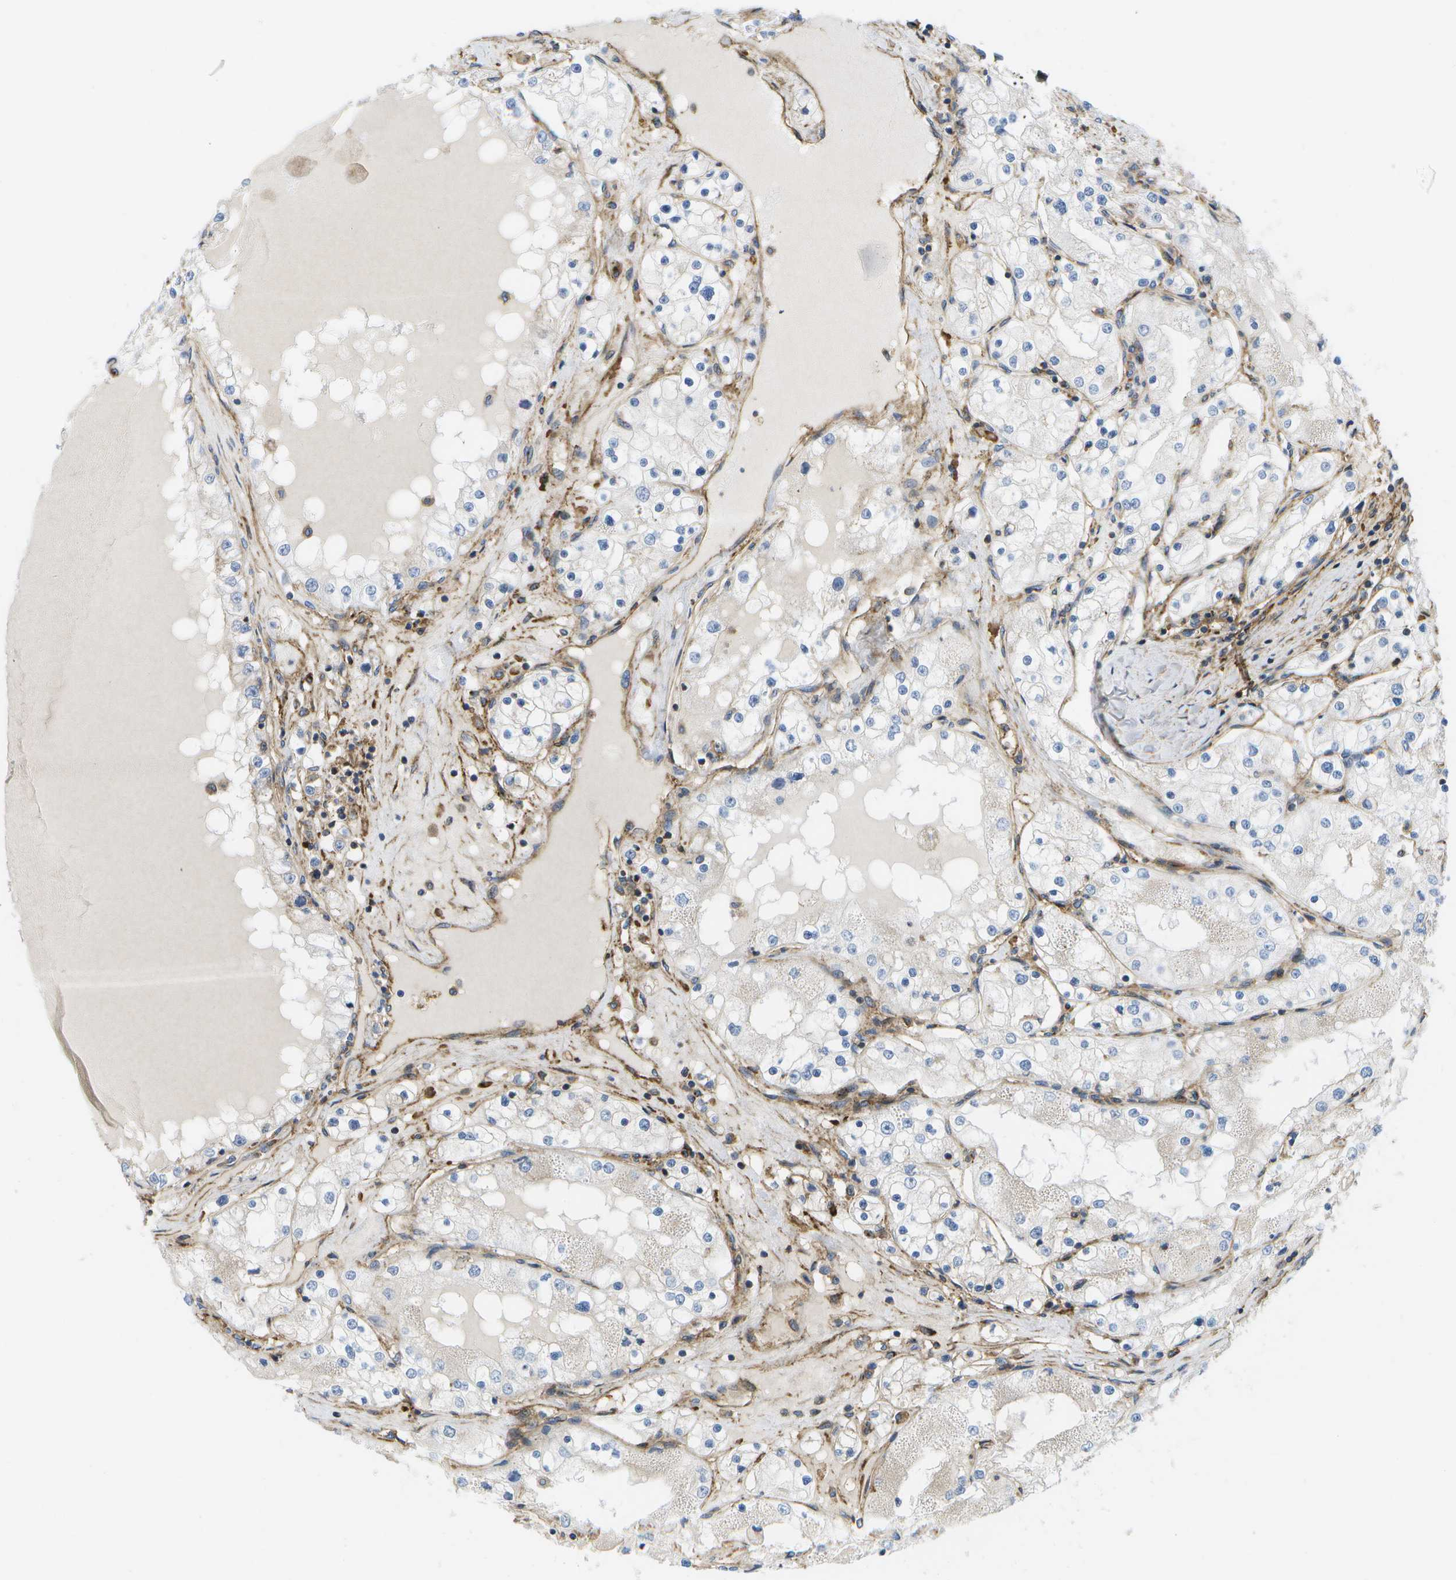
{"staining": {"intensity": "negative", "quantity": "none", "location": "none"}, "tissue": "renal cancer", "cell_type": "Tumor cells", "image_type": "cancer", "snomed": [{"axis": "morphology", "description": "Adenocarcinoma, NOS"}, {"axis": "topography", "description": "Kidney"}], "caption": "A photomicrograph of human adenocarcinoma (renal) is negative for staining in tumor cells.", "gene": "BST2", "patient": {"sex": "male", "age": 68}}